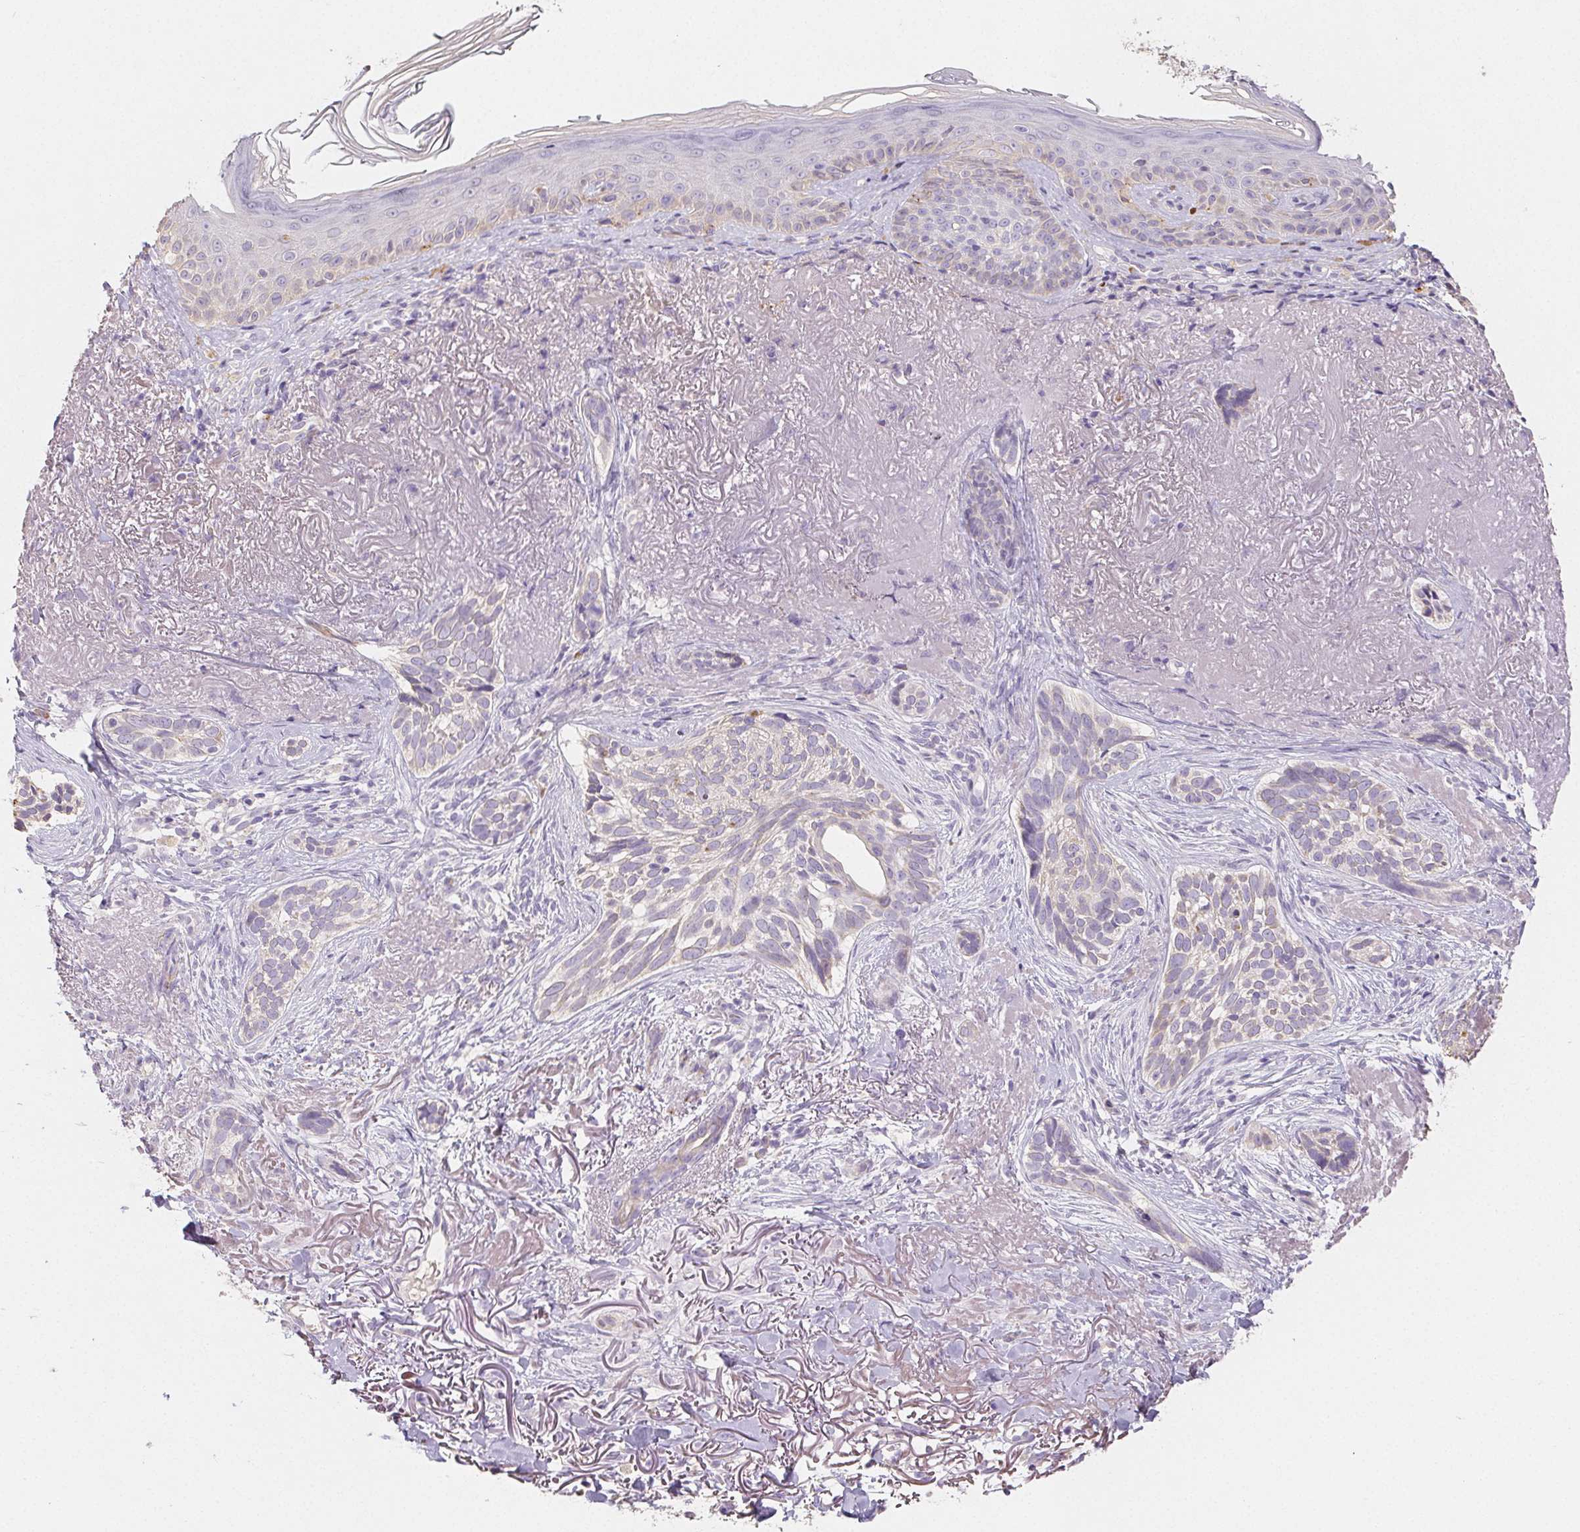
{"staining": {"intensity": "negative", "quantity": "none", "location": "none"}, "tissue": "skin cancer", "cell_type": "Tumor cells", "image_type": "cancer", "snomed": [{"axis": "morphology", "description": "Basal cell carcinoma"}, {"axis": "morphology", "description": "BCC, high aggressive"}, {"axis": "topography", "description": "Skin"}], "caption": "IHC micrograph of human skin basal cell carcinoma stained for a protein (brown), which shows no expression in tumor cells.", "gene": "ACVR1B", "patient": {"sex": "female", "age": 86}}